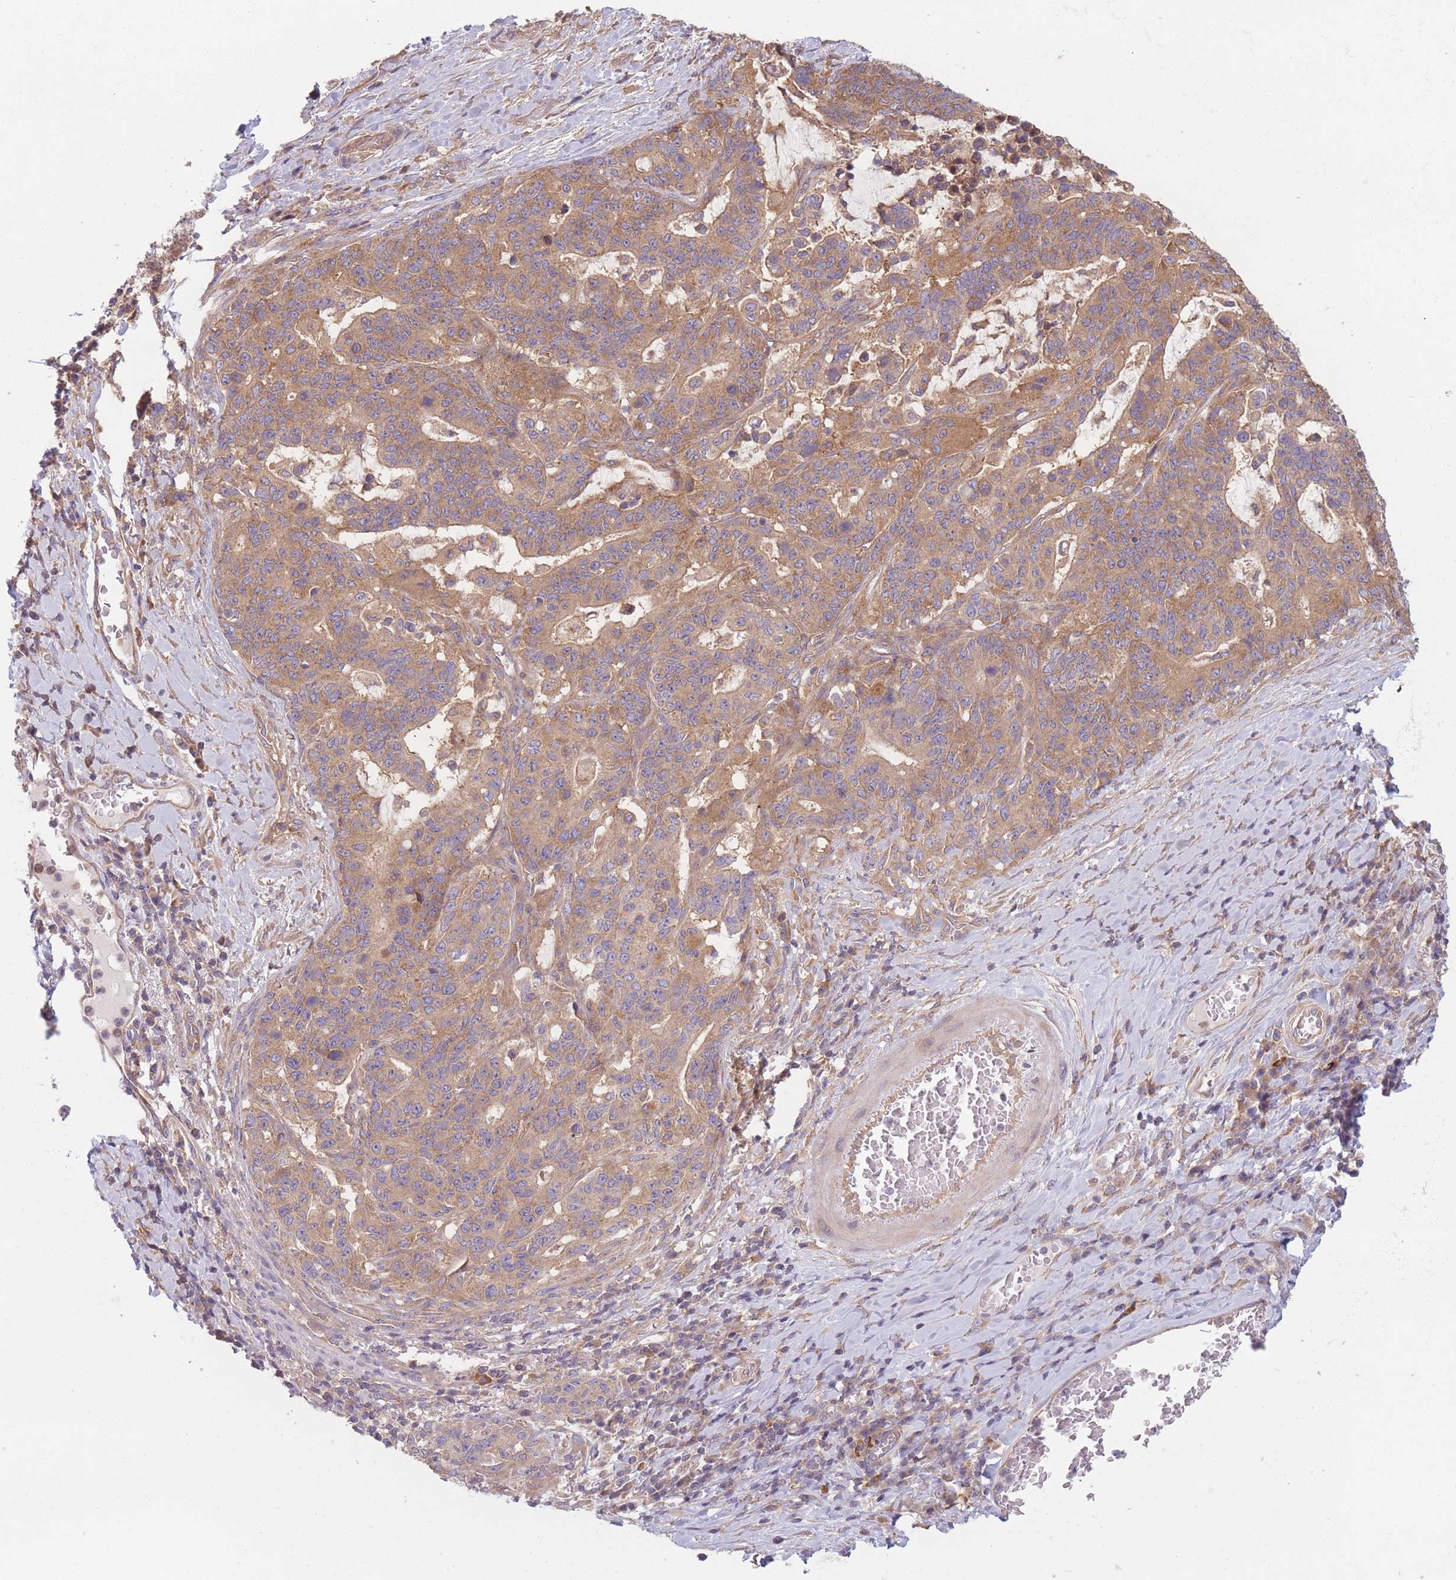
{"staining": {"intensity": "moderate", "quantity": ">75%", "location": "cytoplasmic/membranous"}, "tissue": "stomach cancer", "cell_type": "Tumor cells", "image_type": "cancer", "snomed": [{"axis": "morphology", "description": "Normal tissue, NOS"}, {"axis": "morphology", "description": "Adenocarcinoma, NOS"}, {"axis": "topography", "description": "Stomach"}], "caption": "Human adenocarcinoma (stomach) stained with a brown dye exhibits moderate cytoplasmic/membranous positive positivity in about >75% of tumor cells.", "gene": "WASHC2A", "patient": {"sex": "female", "age": 64}}